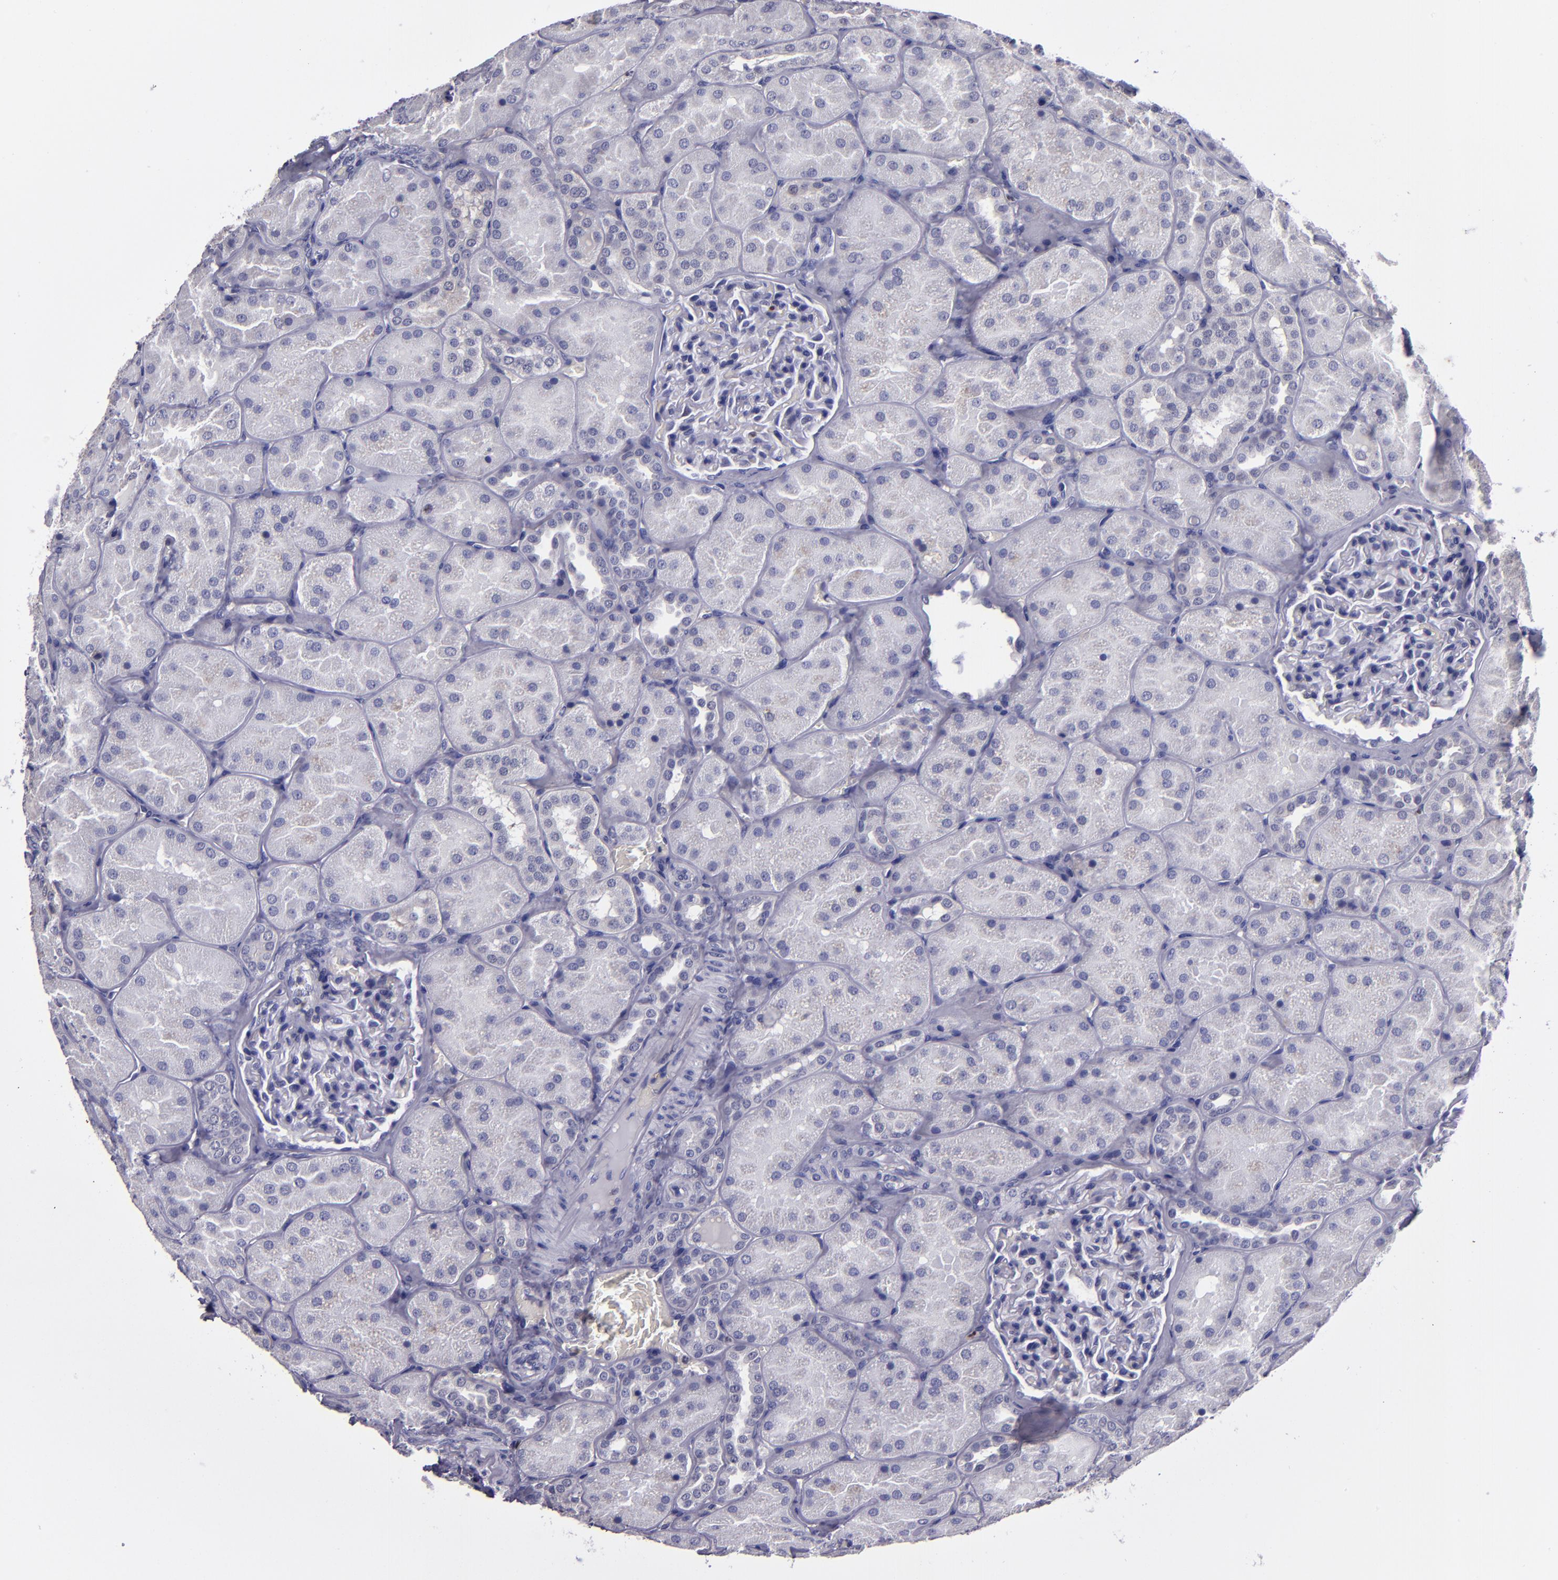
{"staining": {"intensity": "negative", "quantity": "none", "location": "none"}, "tissue": "kidney", "cell_type": "Cells in glomeruli", "image_type": "normal", "snomed": [{"axis": "morphology", "description": "Normal tissue, NOS"}, {"axis": "topography", "description": "Kidney"}], "caption": "Cells in glomeruli show no significant protein expression in normal kidney. (Immunohistochemistry (ihc), brightfield microscopy, high magnification).", "gene": "CEBPE", "patient": {"sex": "male", "age": 28}}